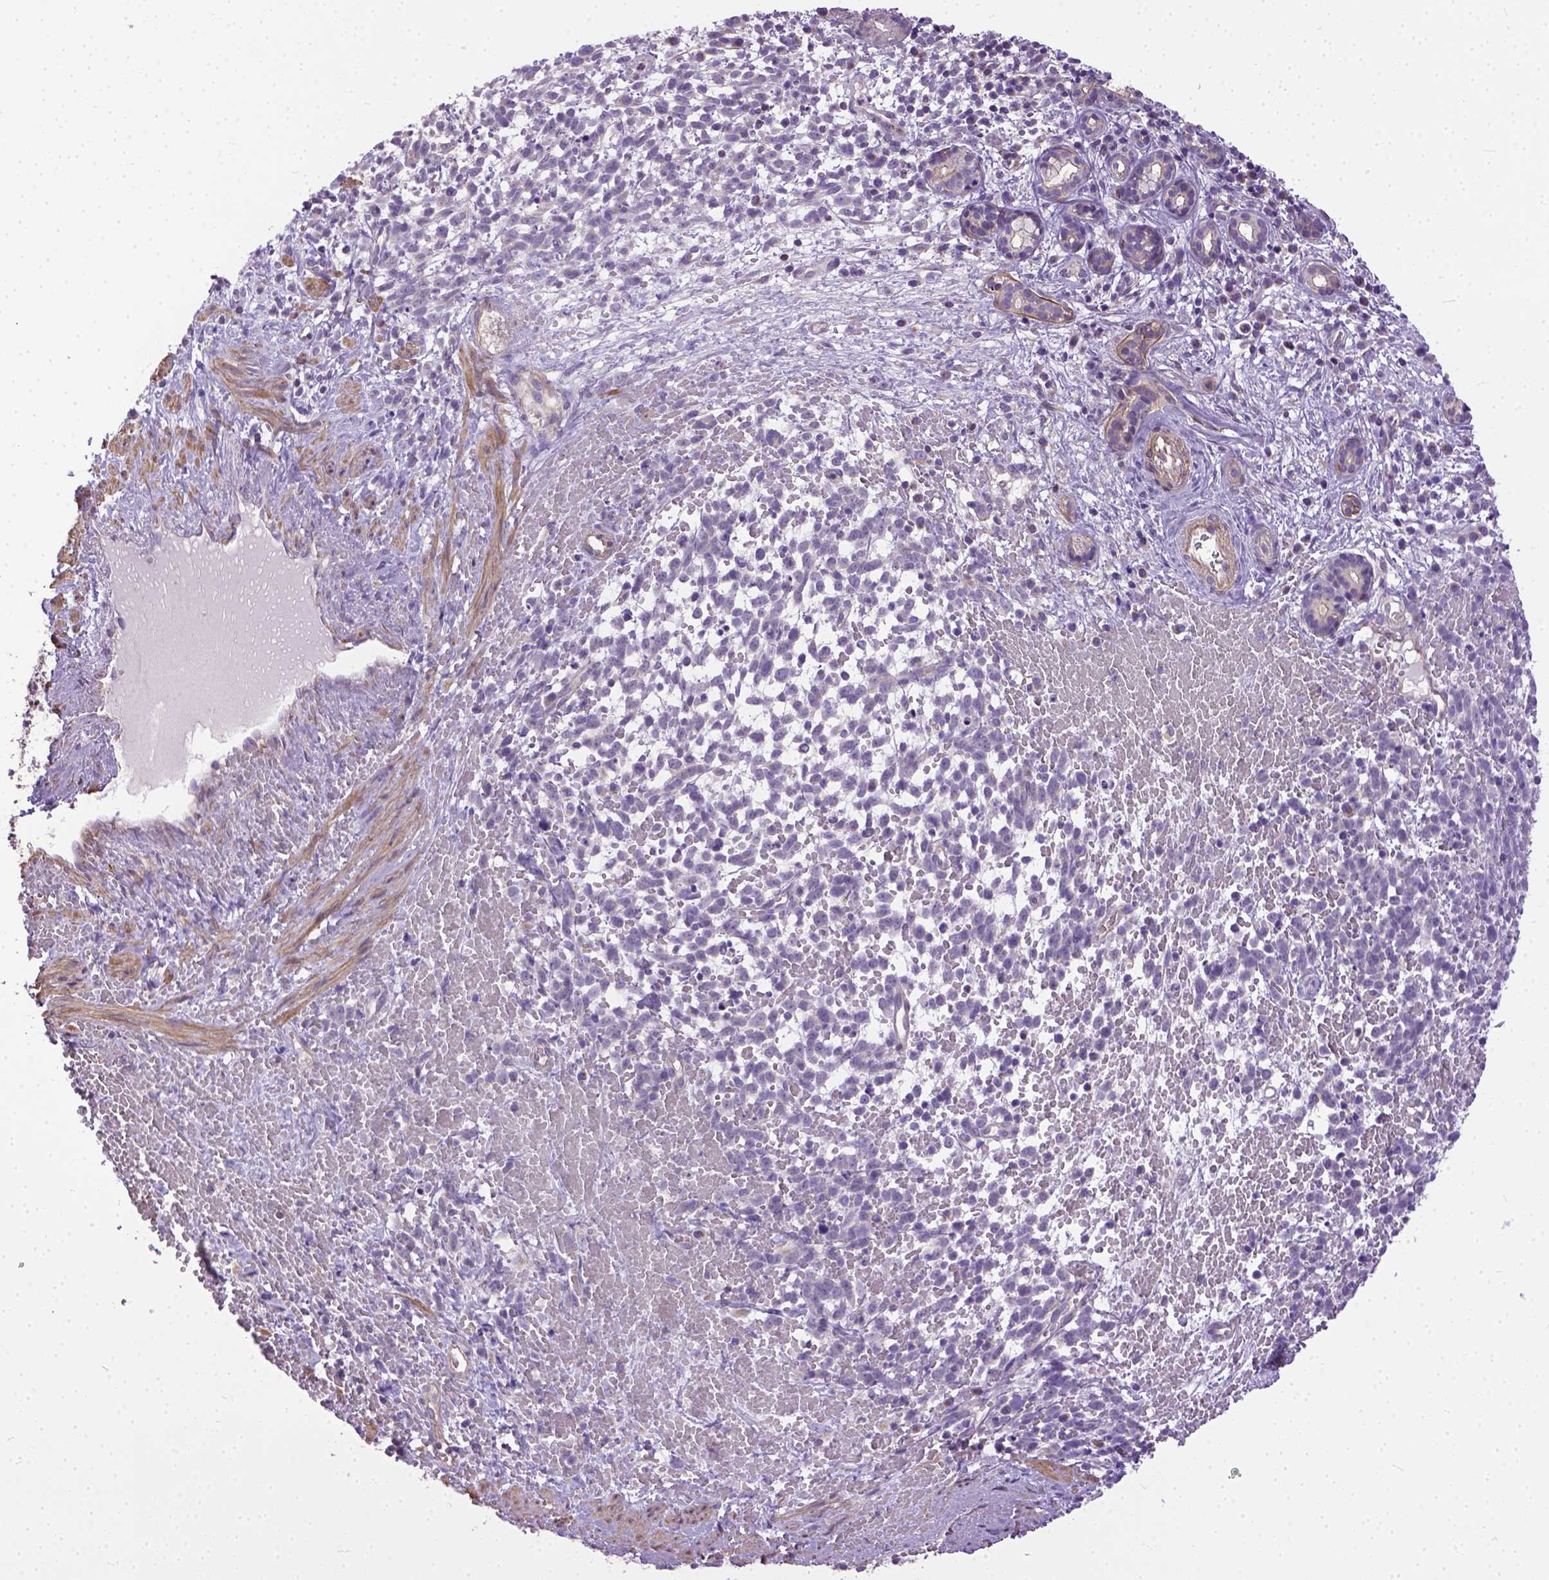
{"staining": {"intensity": "negative", "quantity": "none", "location": "none"}, "tissue": "melanoma", "cell_type": "Tumor cells", "image_type": "cancer", "snomed": [{"axis": "morphology", "description": "Malignant melanoma, NOS"}, {"axis": "topography", "description": "Skin"}], "caption": "Protein analysis of melanoma exhibits no significant staining in tumor cells.", "gene": "BANF2", "patient": {"sex": "female", "age": 70}}